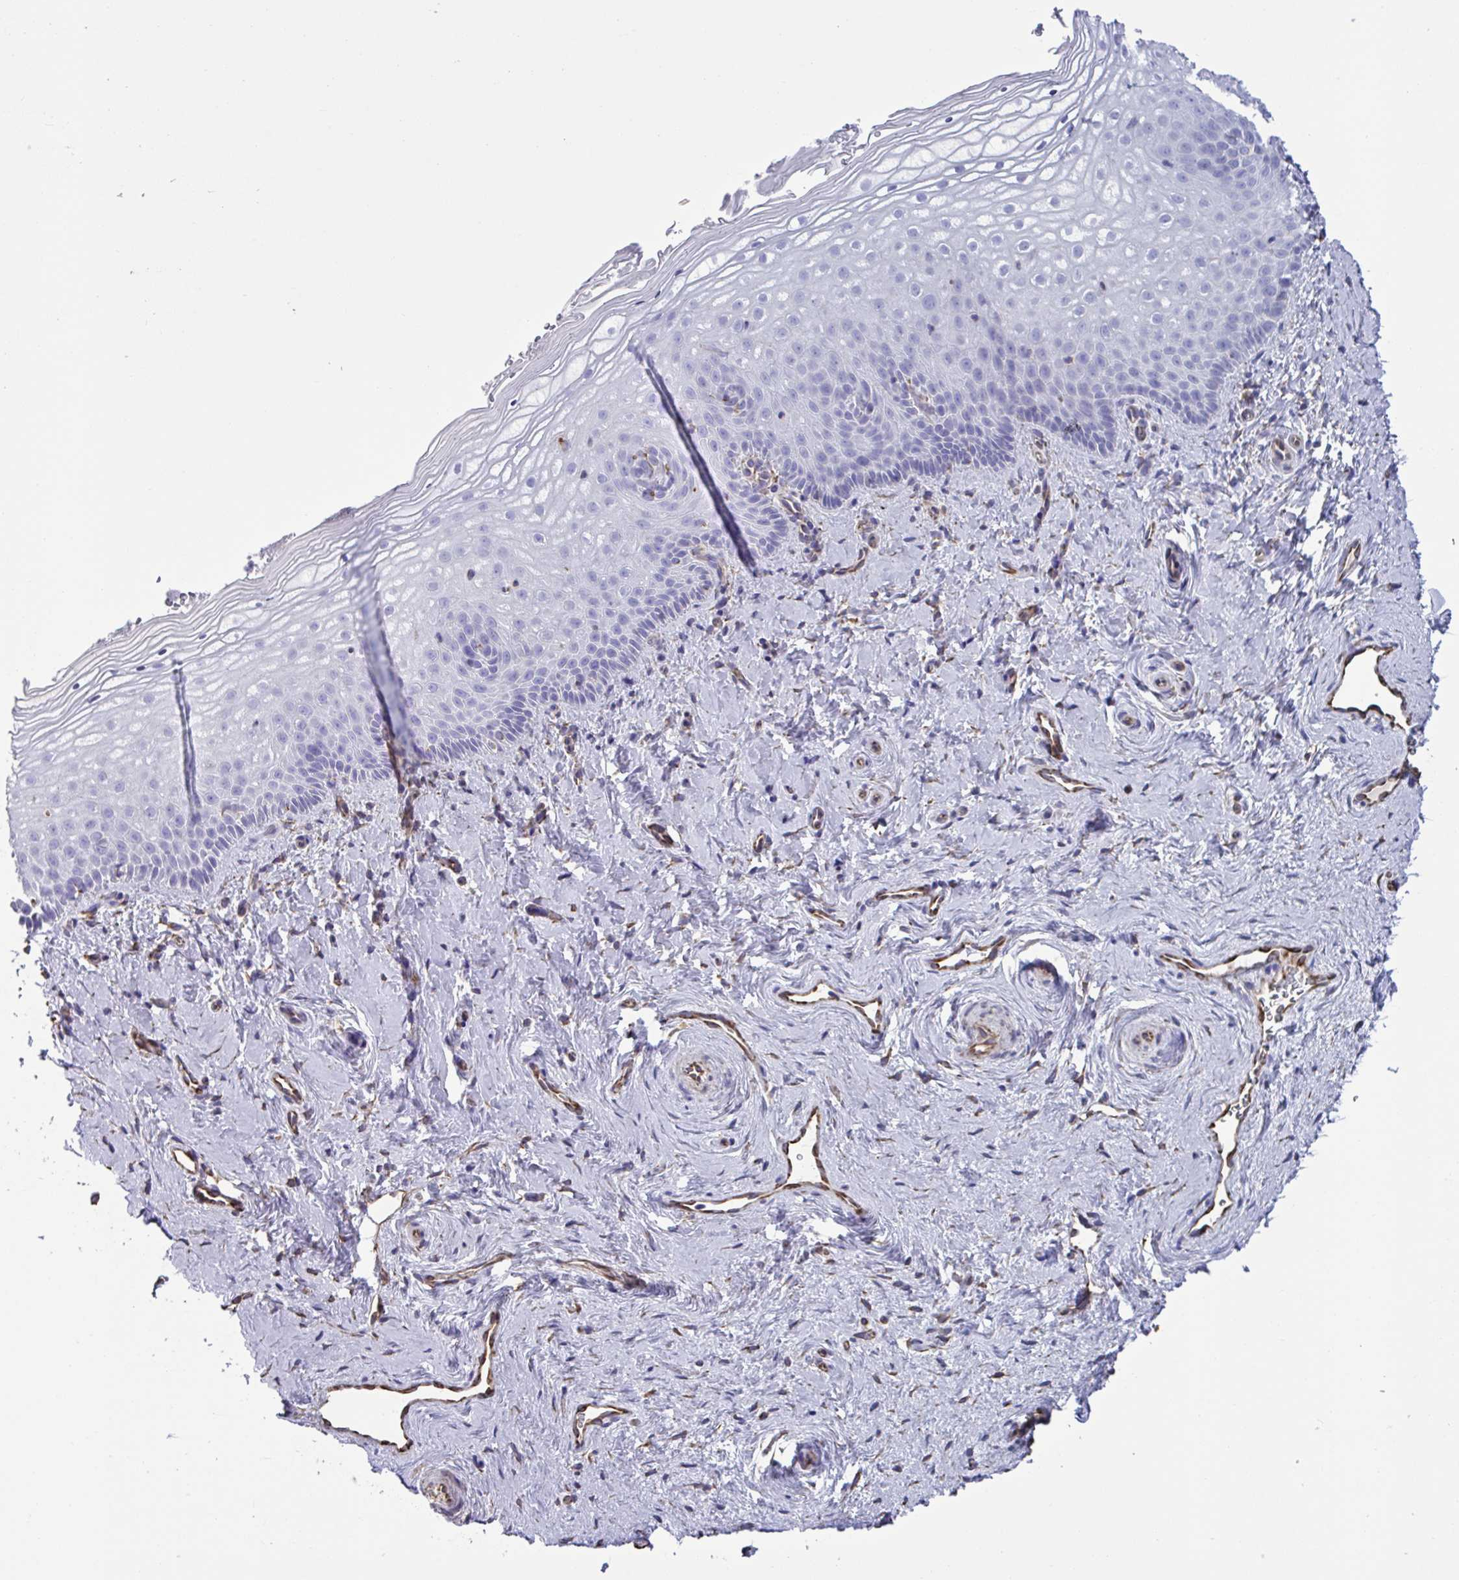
{"staining": {"intensity": "negative", "quantity": "none", "location": "none"}, "tissue": "vagina", "cell_type": "Squamous epithelial cells", "image_type": "normal", "snomed": [{"axis": "morphology", "description": "Normal tissue, NOS"}, {"axis": "topography", "description": "Vagina"}], "caption": "DAB (3,3'-diaminobenzidine) immunohistochemical staining of unremarkable vagina exhibits no significant positivity in squamous epithelial cells. Nuclei are stained in blue.", "gene": "TMEM86B", "patient": {"sex": "female", "age": 51}}